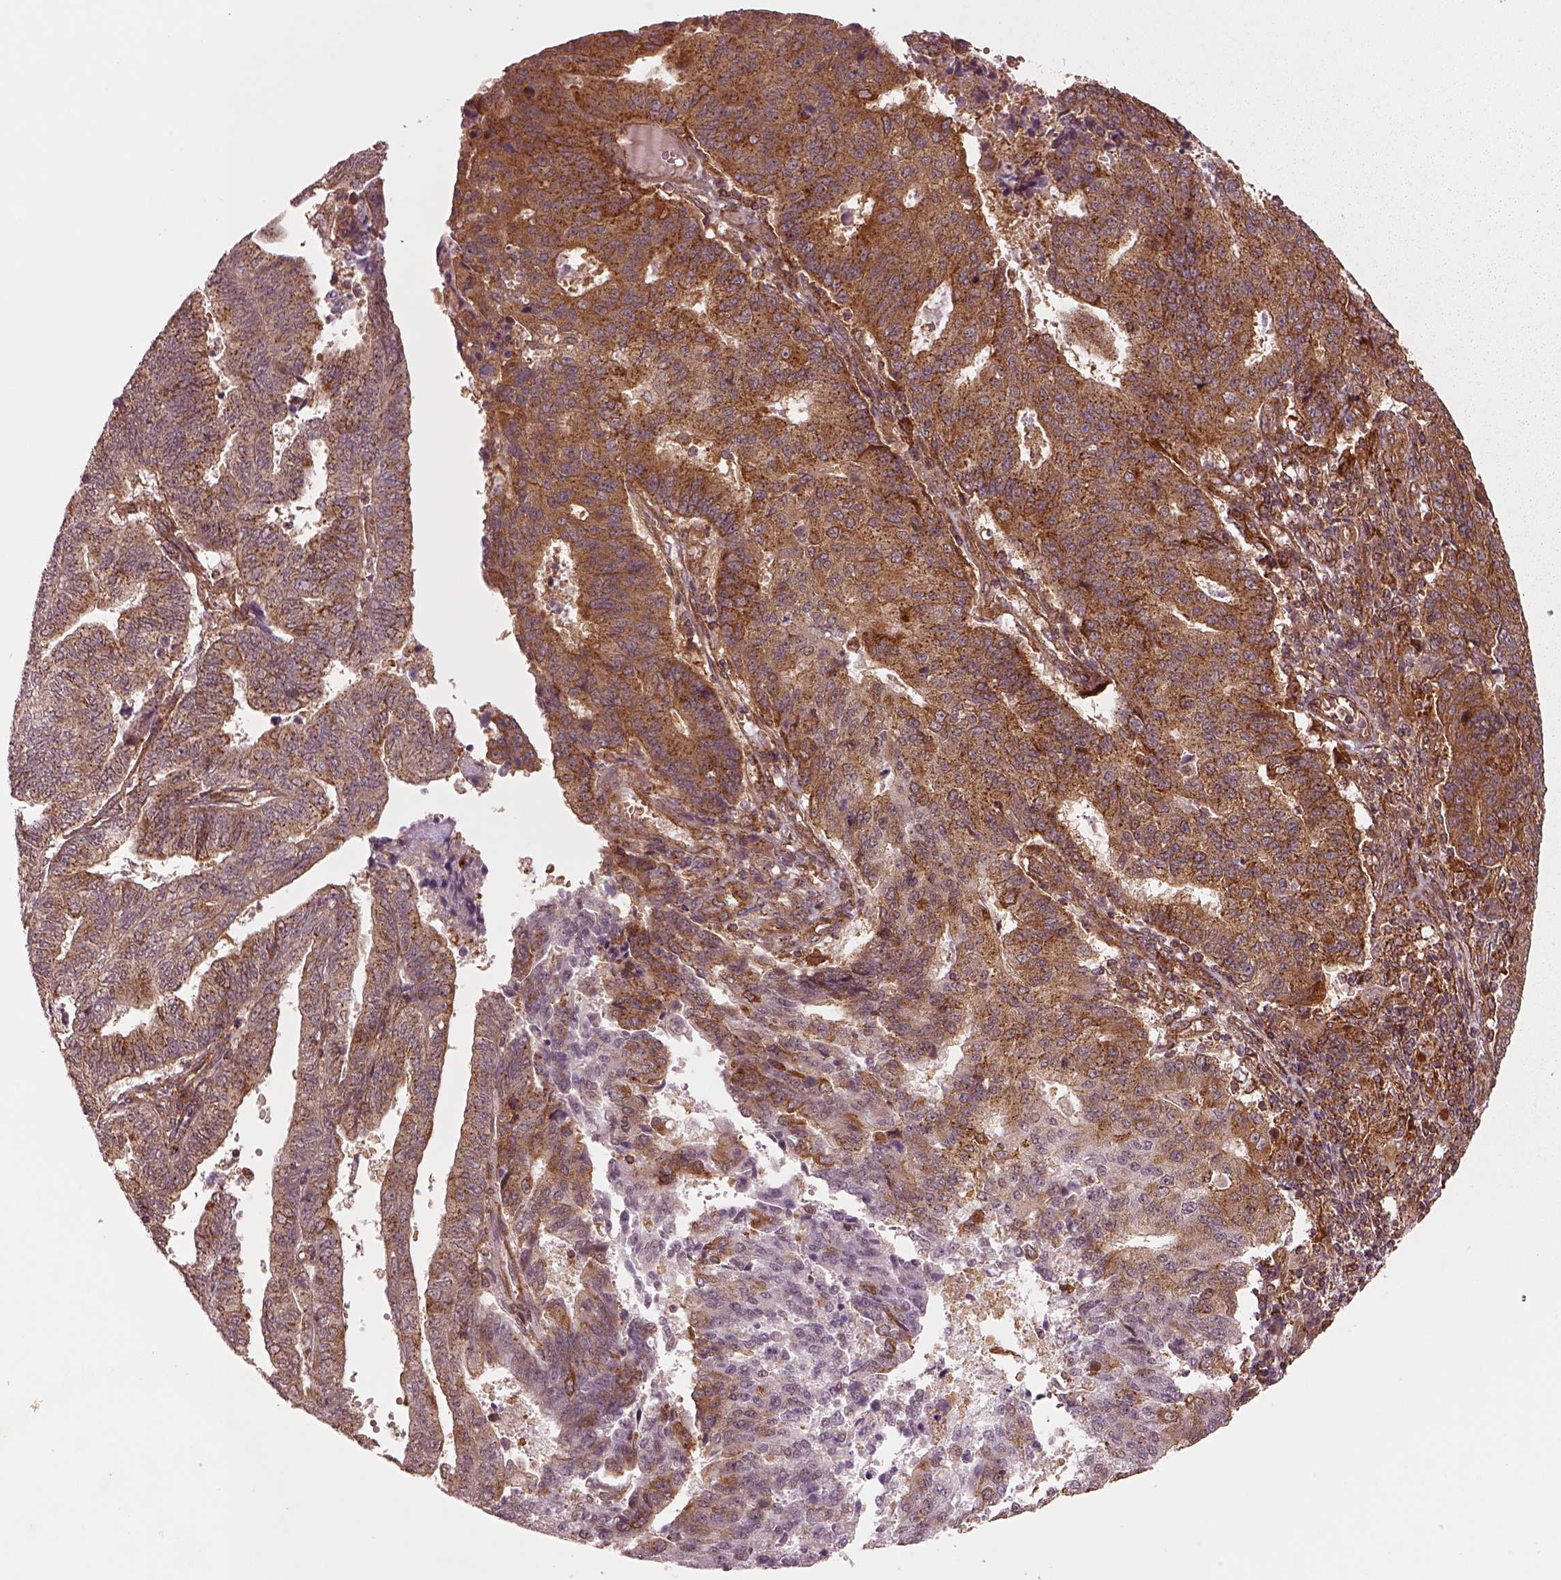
{"staining": {"intensity": "strong", "quantity": "<25%", "location": "cytoplasmic/membranous"}, "tissue": "endometrial cancer", "cell_type": "Tumor cells", "image_type": "cancer", "snomed": [{"axis": "morphology", "description": "Adenocarcinoma, NOS"}, {"axis": "topography", "description": "Endometrium"}], "caption": "Immunohistochemistry image of human endometrial cancer (adenocarcinoma) stained for a protein (brown), which demonstrates medium levels of strong cytoplasmic/membranous positivity in approximately <25% of tumor cells.", "gene": "WASHC2A", "patient": {"sex": "female", "age": 82}}